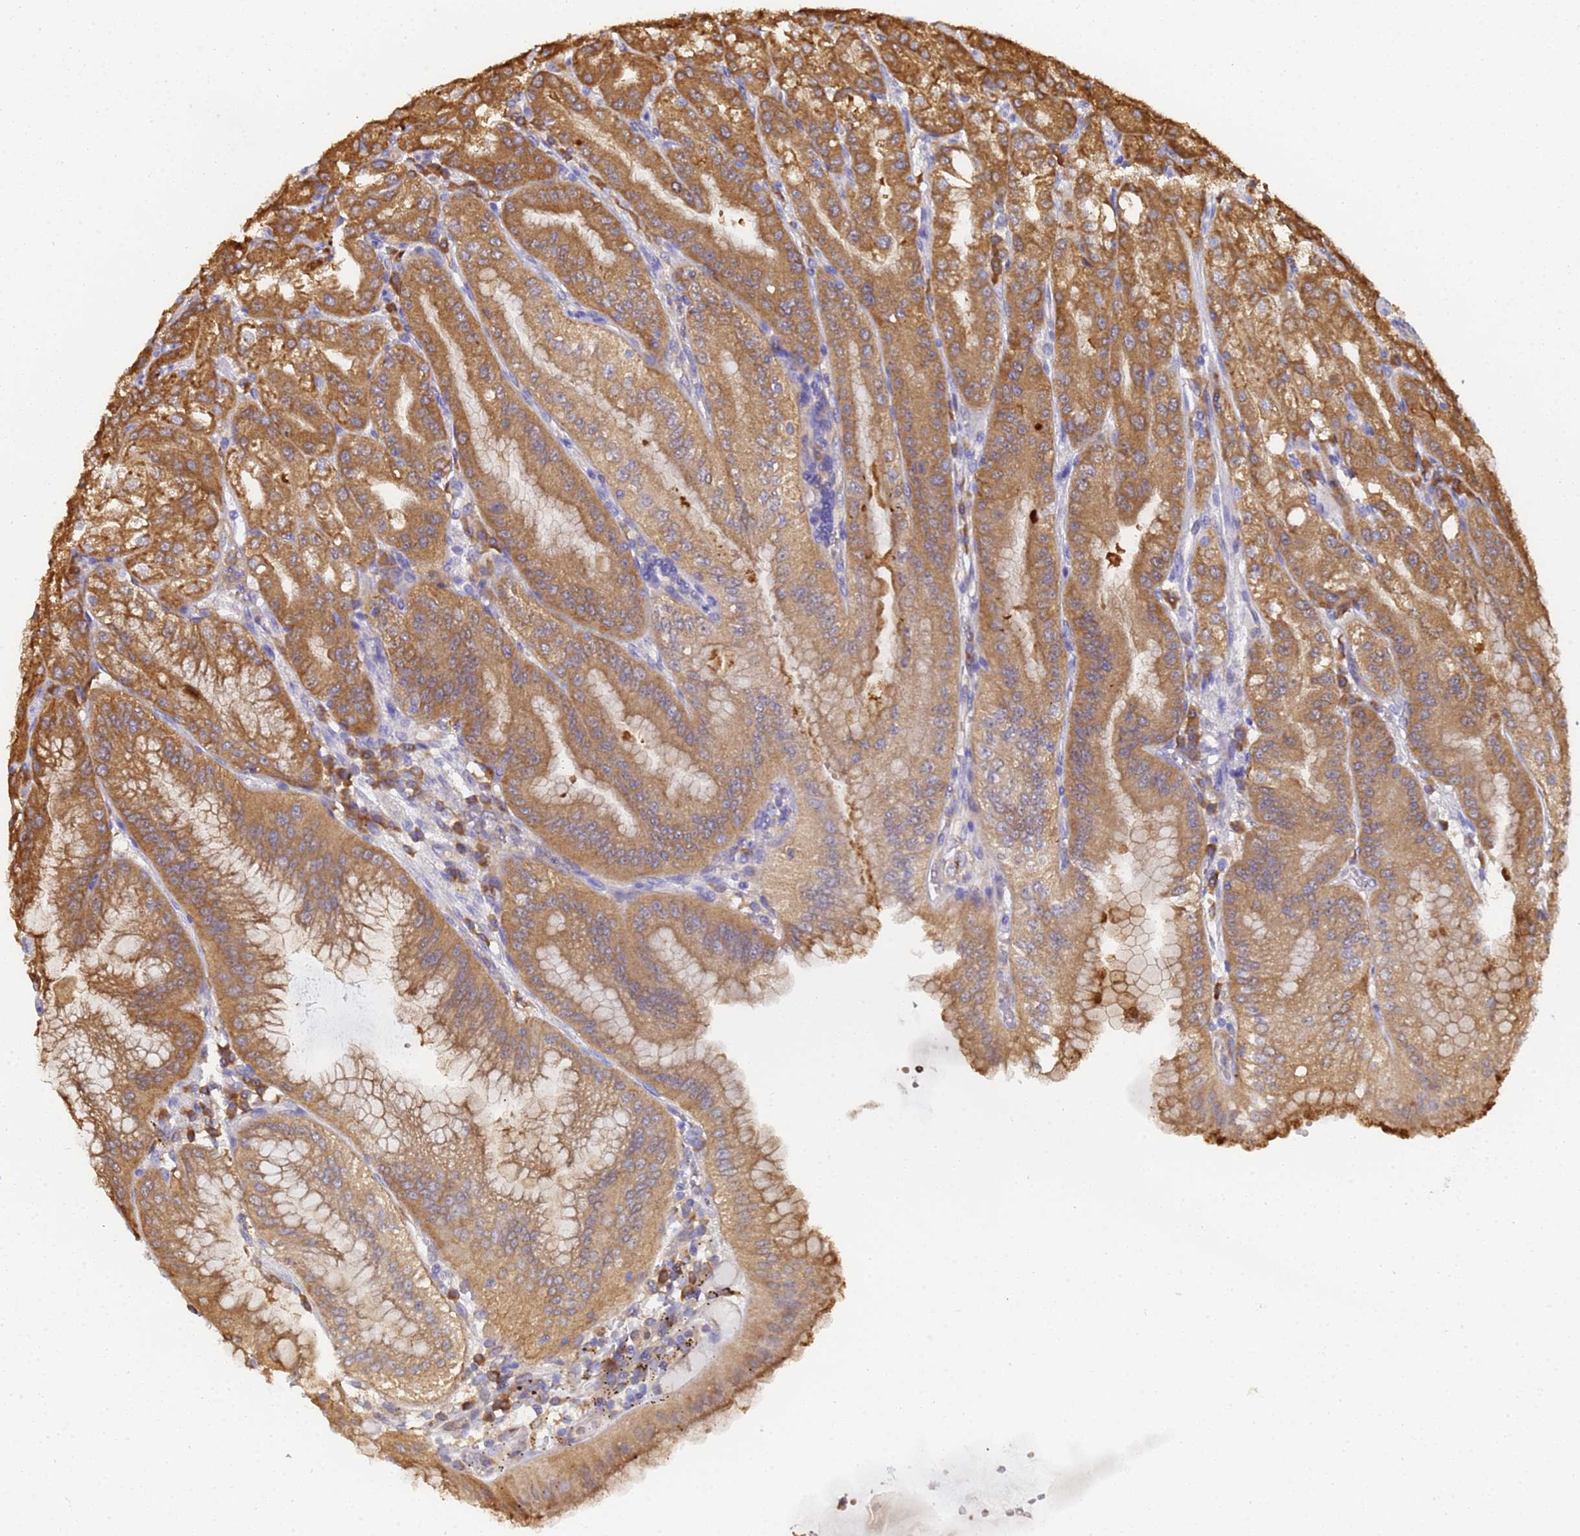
{"staining": {"intensity": "strong", "quantity": ">75%", "location": "cytoplasmic/membranous"}, "tissue": "stomach", "cell_type": "Glandular cells", "image_type": "normal", "snomed": [{"axis": "morphology", "description": "Normal tissue, NOS"}, {"axis": "topography", "description": "Stomach, upper"}, {"axis": "topography", "description": "Stomach, lower"}], "caption": "Glandular cells exhibit high levels of strong cytoplasmic/membranous positivity in about >75% of cells in unremarkable human stomach. (Stains: DAB in brown, nuclei in blue, Microscopy: brightfield microscopy at high magnification).", "gene": "NME1", "patient": {"sex": "male", "age": 71}}